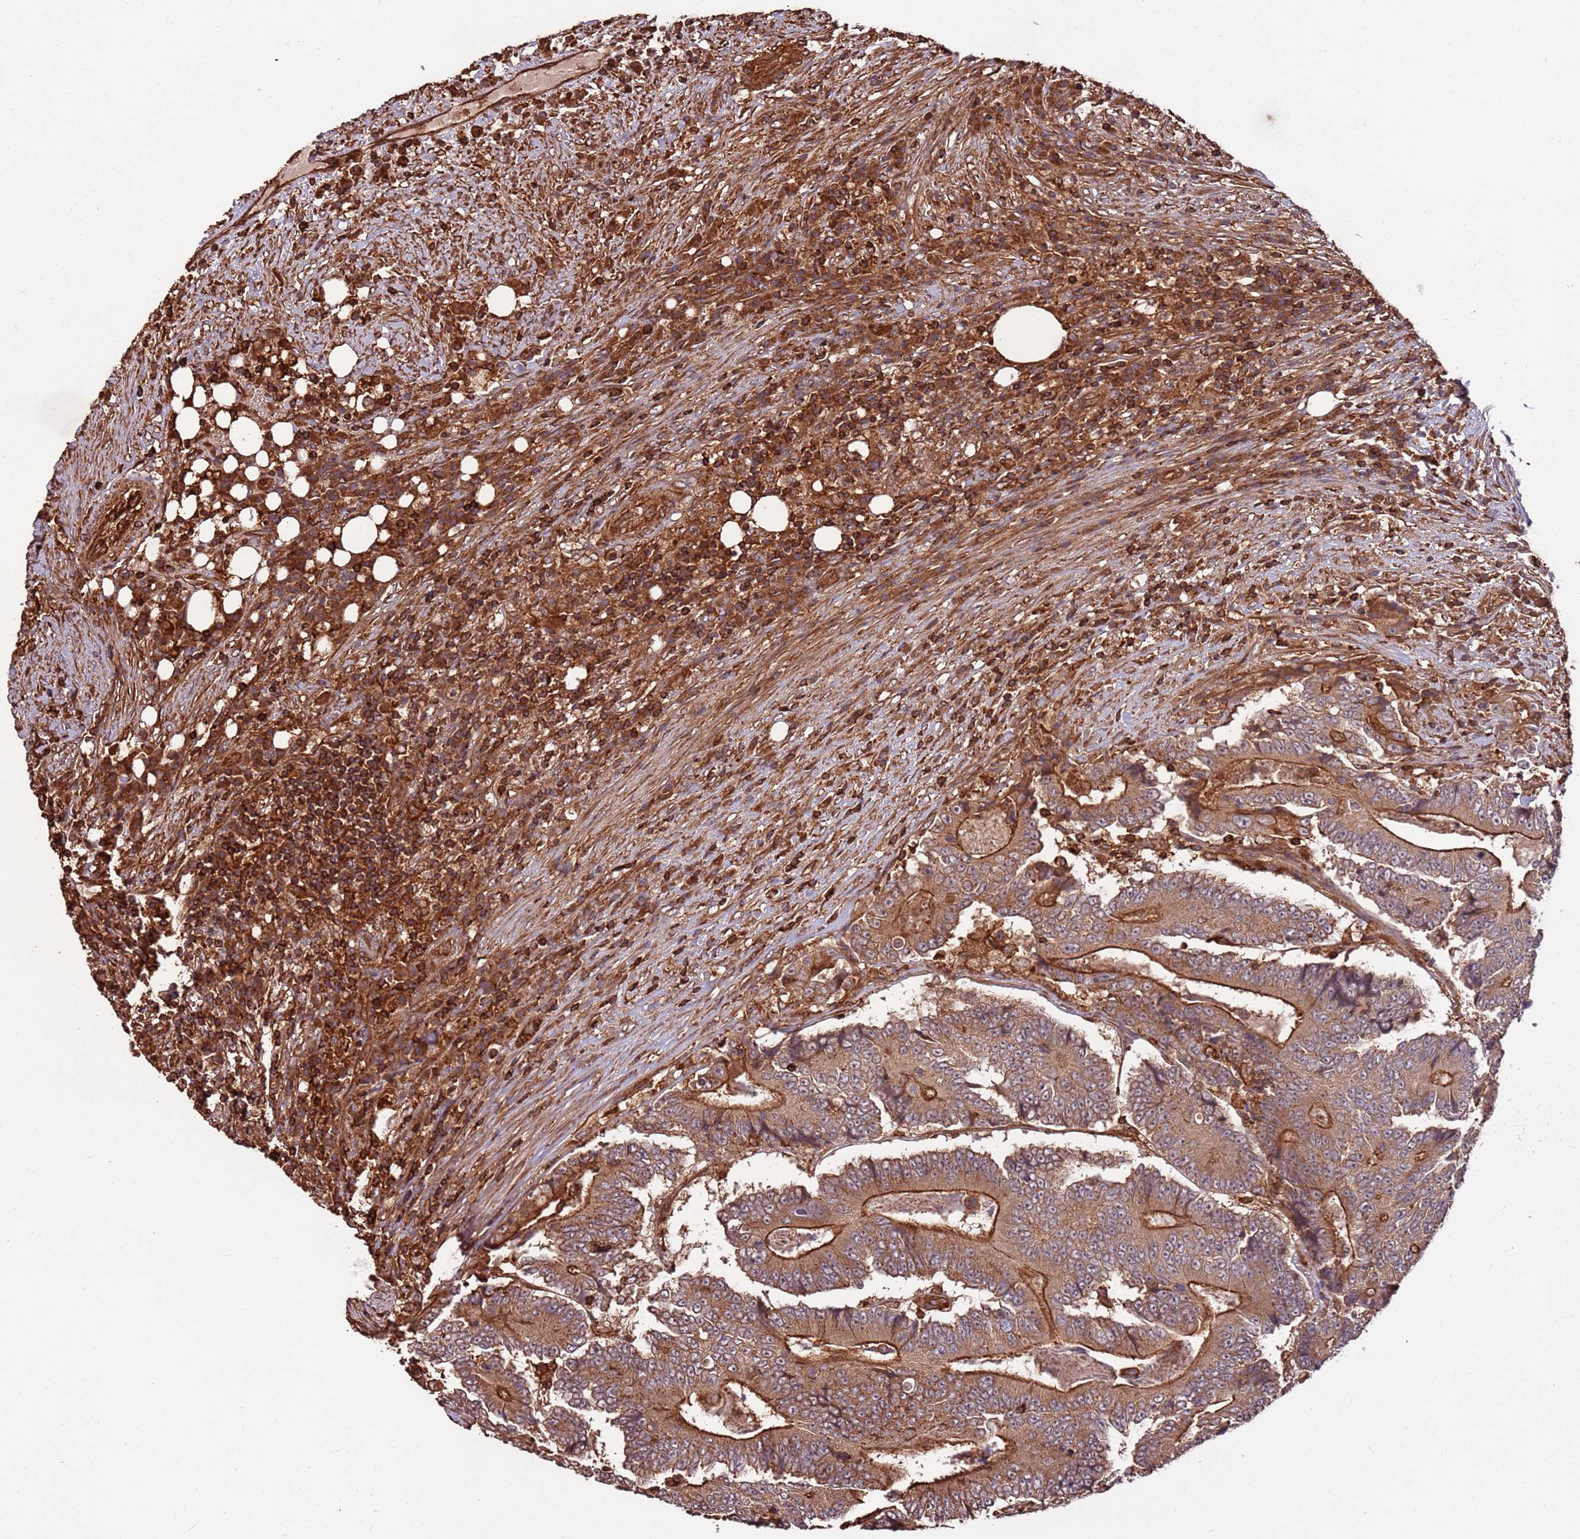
{"staining": {"intensity": "strong", "quantity": "25%-75%", "location": "cytoplasmic/membranous"}, "tissue": "colorectal cancer", "cell_type": "Tumor cells", "image_type": "cancer", "snomed": [{"axis": "morphology", "description": "Adenocarcinoma, NOS"}, {"axis": "topography", "description": "Colon"}], "caption": "Immunohistochemical staining of colorectal cancer demonstrates high levels of strong cytoplasmic/membranous protein positivity in about 25%-75% of tumor cells.", "gene": "ACVR2A", "patient": {"sex": "male", "age": 83}}